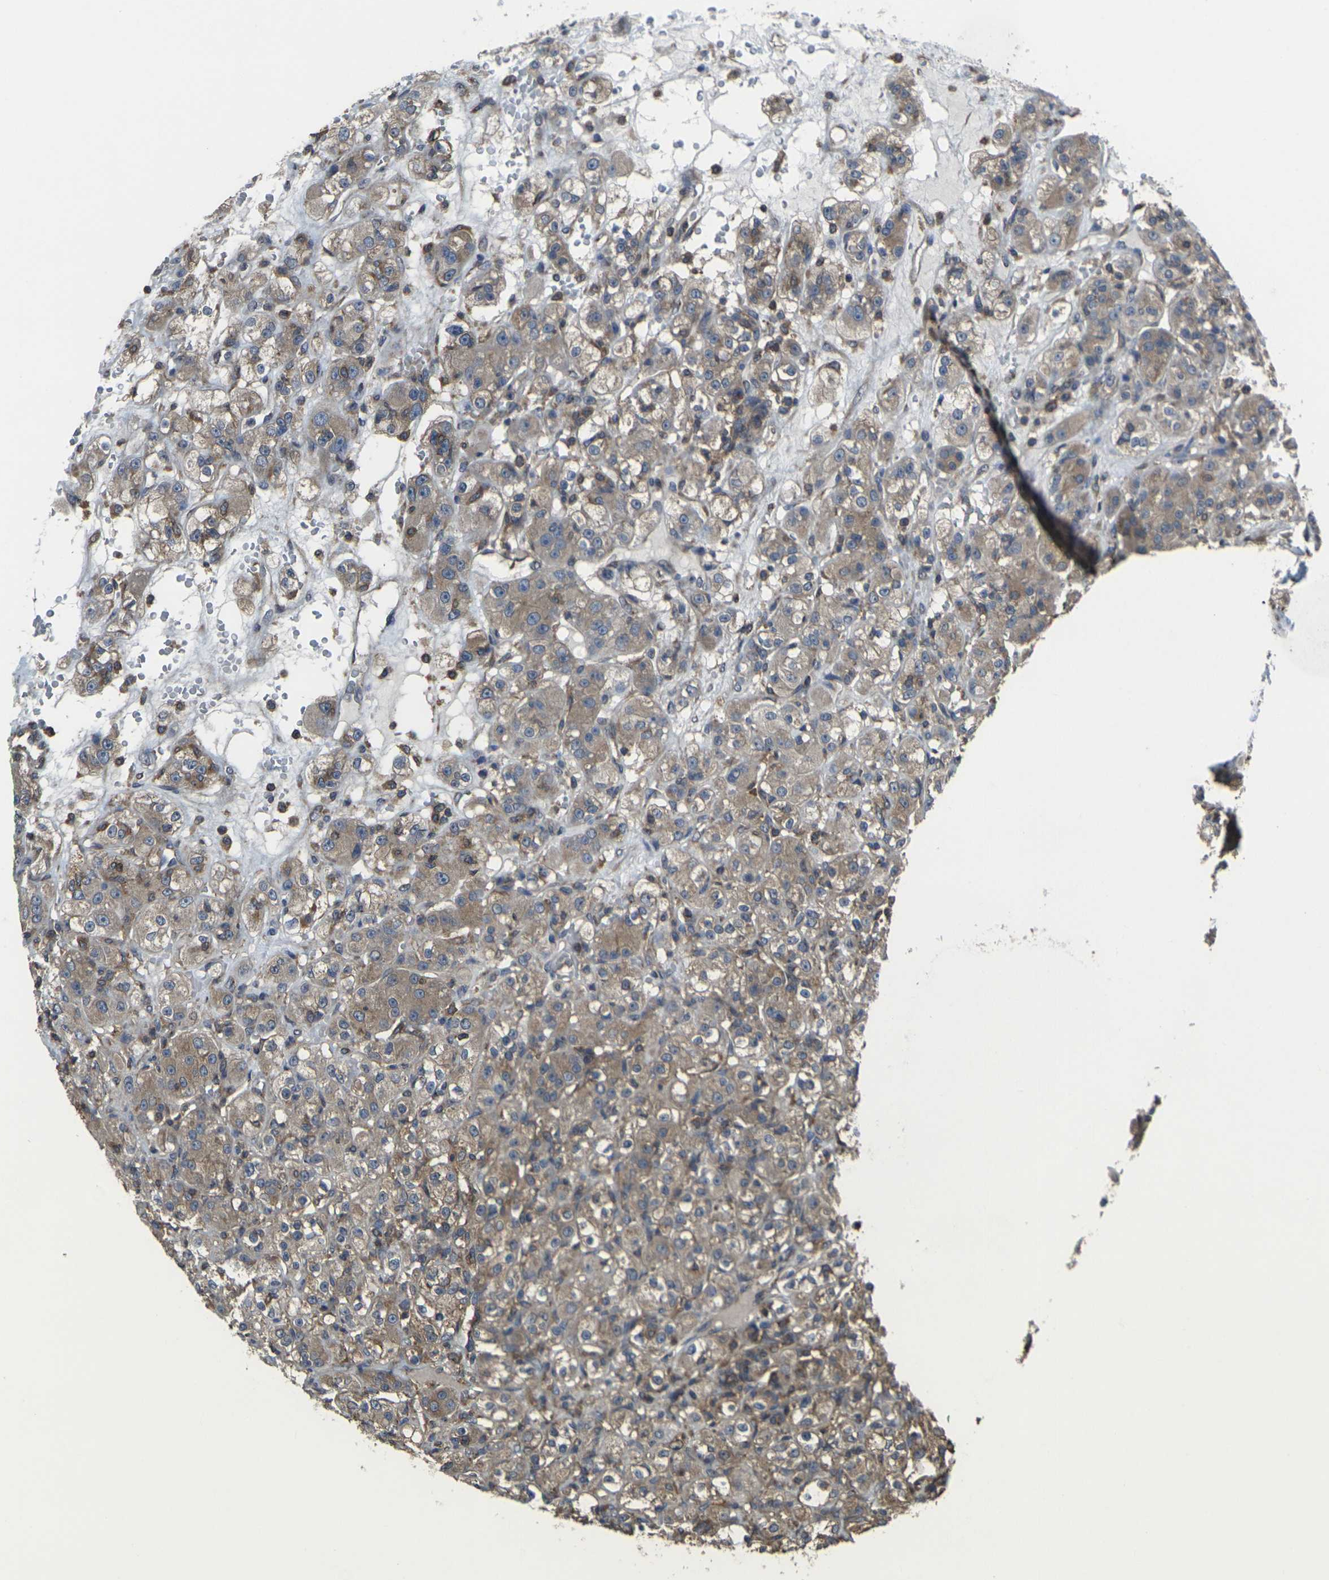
{"staining": {"intensity": "moderate", "quantity": ">75%", "location": "cytoplasmic/membranous"}, "tissue": "renal cancer", "cell_type": "Tumor cells", "image_type": "cancer", "snomed": [{"axis": "morphology", "description": "Normal tissue, NOS"}, {"axis": "morphology", "description": "Adenocarcinoma, NOS"}, {"axis": "topography", "description": "Kidney"}], "caption": "Renal adenocarcinoma stained with immunohistochemistry reveals moderate cytoplasmic/membranous staining in about >75% of tumor cells.", "gene": "PRKACB", "patient": {"sex": "male", "age": 61}}